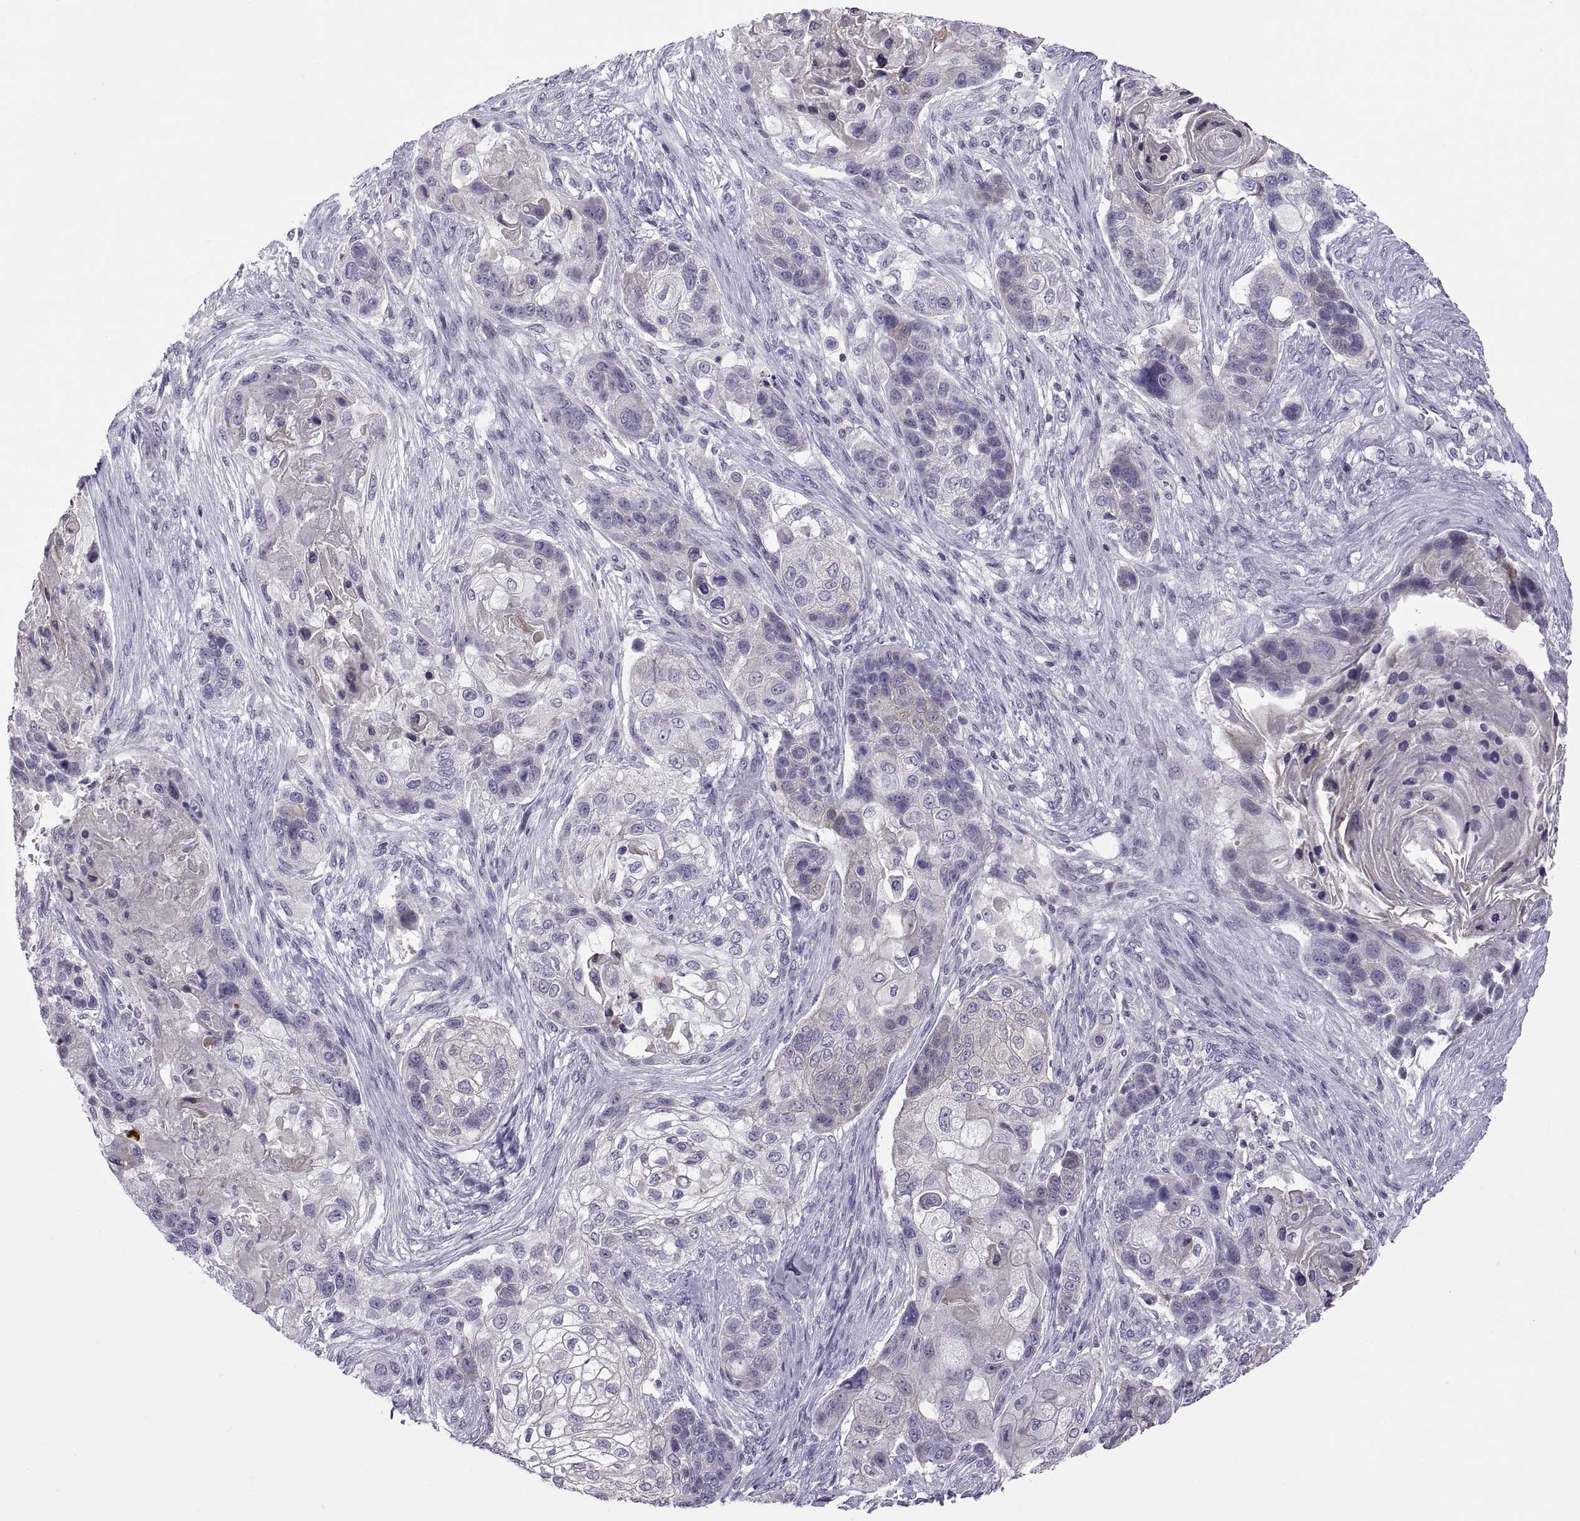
{"staining": {"intensity": "negative", "quantity": "none", "location": "none"}, "tissue": "lung cancer", "cell_type": "Tumor cells", "image_type": "cancer", "snomed": [{"axis": "morphology", "description": "Squamous cell carcinoma, NOS"}, {"axis": "topography", "description": "Lung"}], "caption": "Lung cancer stained for a protein using immunohistochemistry reveals no staining tumor cells.", "gene": "TTC21A", "patient": {"sex": "male", "age": 69}}